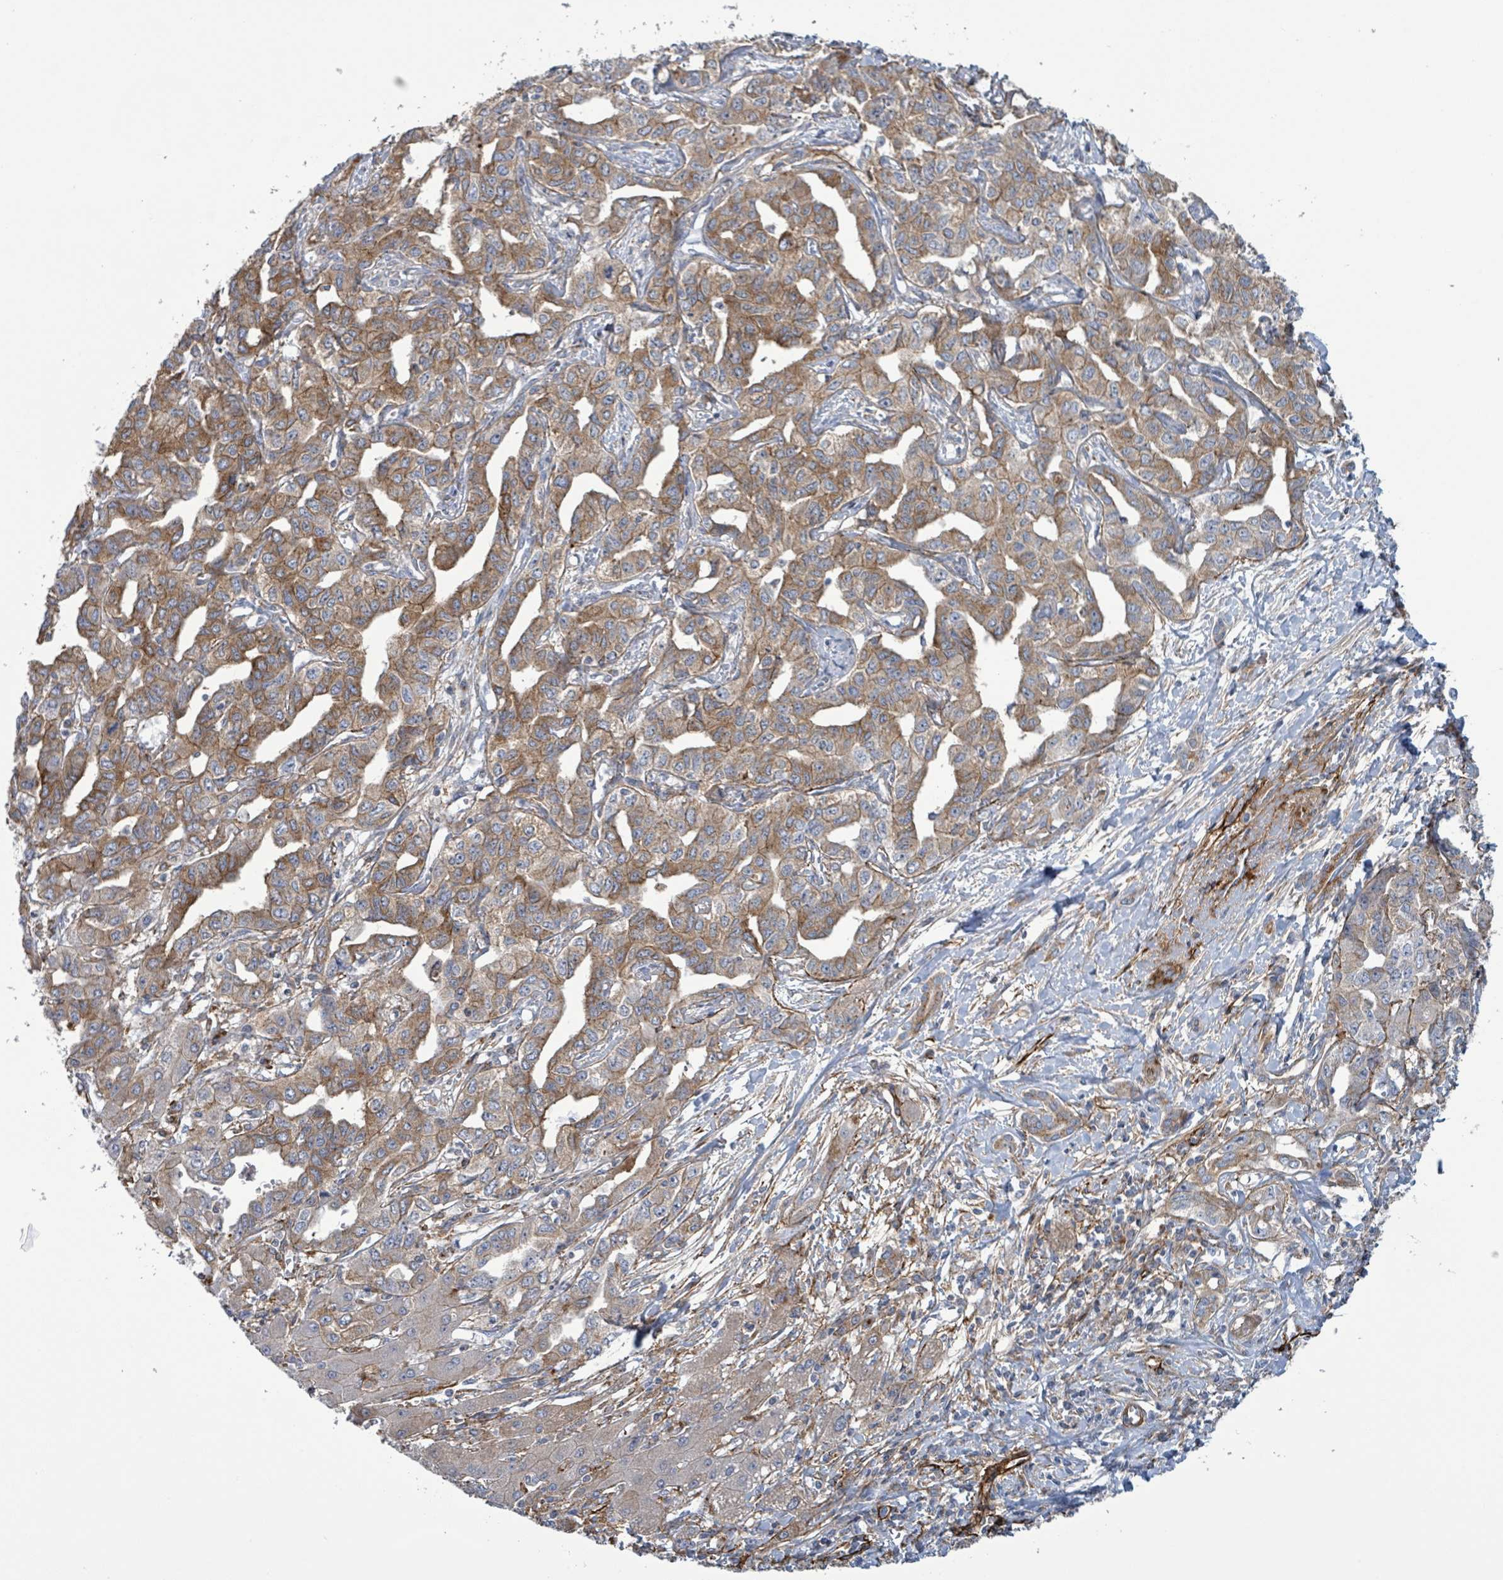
{"staining": {"intensity": "moderate", "quantity": "25%-75%", "location": "cytoplasmic/membranous"}, "tissue": "liver cancer", "cell_type": "Tumor cells", "image_type": "cancer", "snomed": [{"axis": "morphology", "description": "Cholangiocarcinoma"}, {"axis": "topography", "description": "Liver"}], "caption": "Immunohistochemical staining of human cholangiocarcinoma (liver) exhibits medium levels of moderate cytoplasmic/membranous expression in about 25%-75% of tumor cells.", "gene": "EGFL7", "patient": {"sex": "male", "age": 59}}